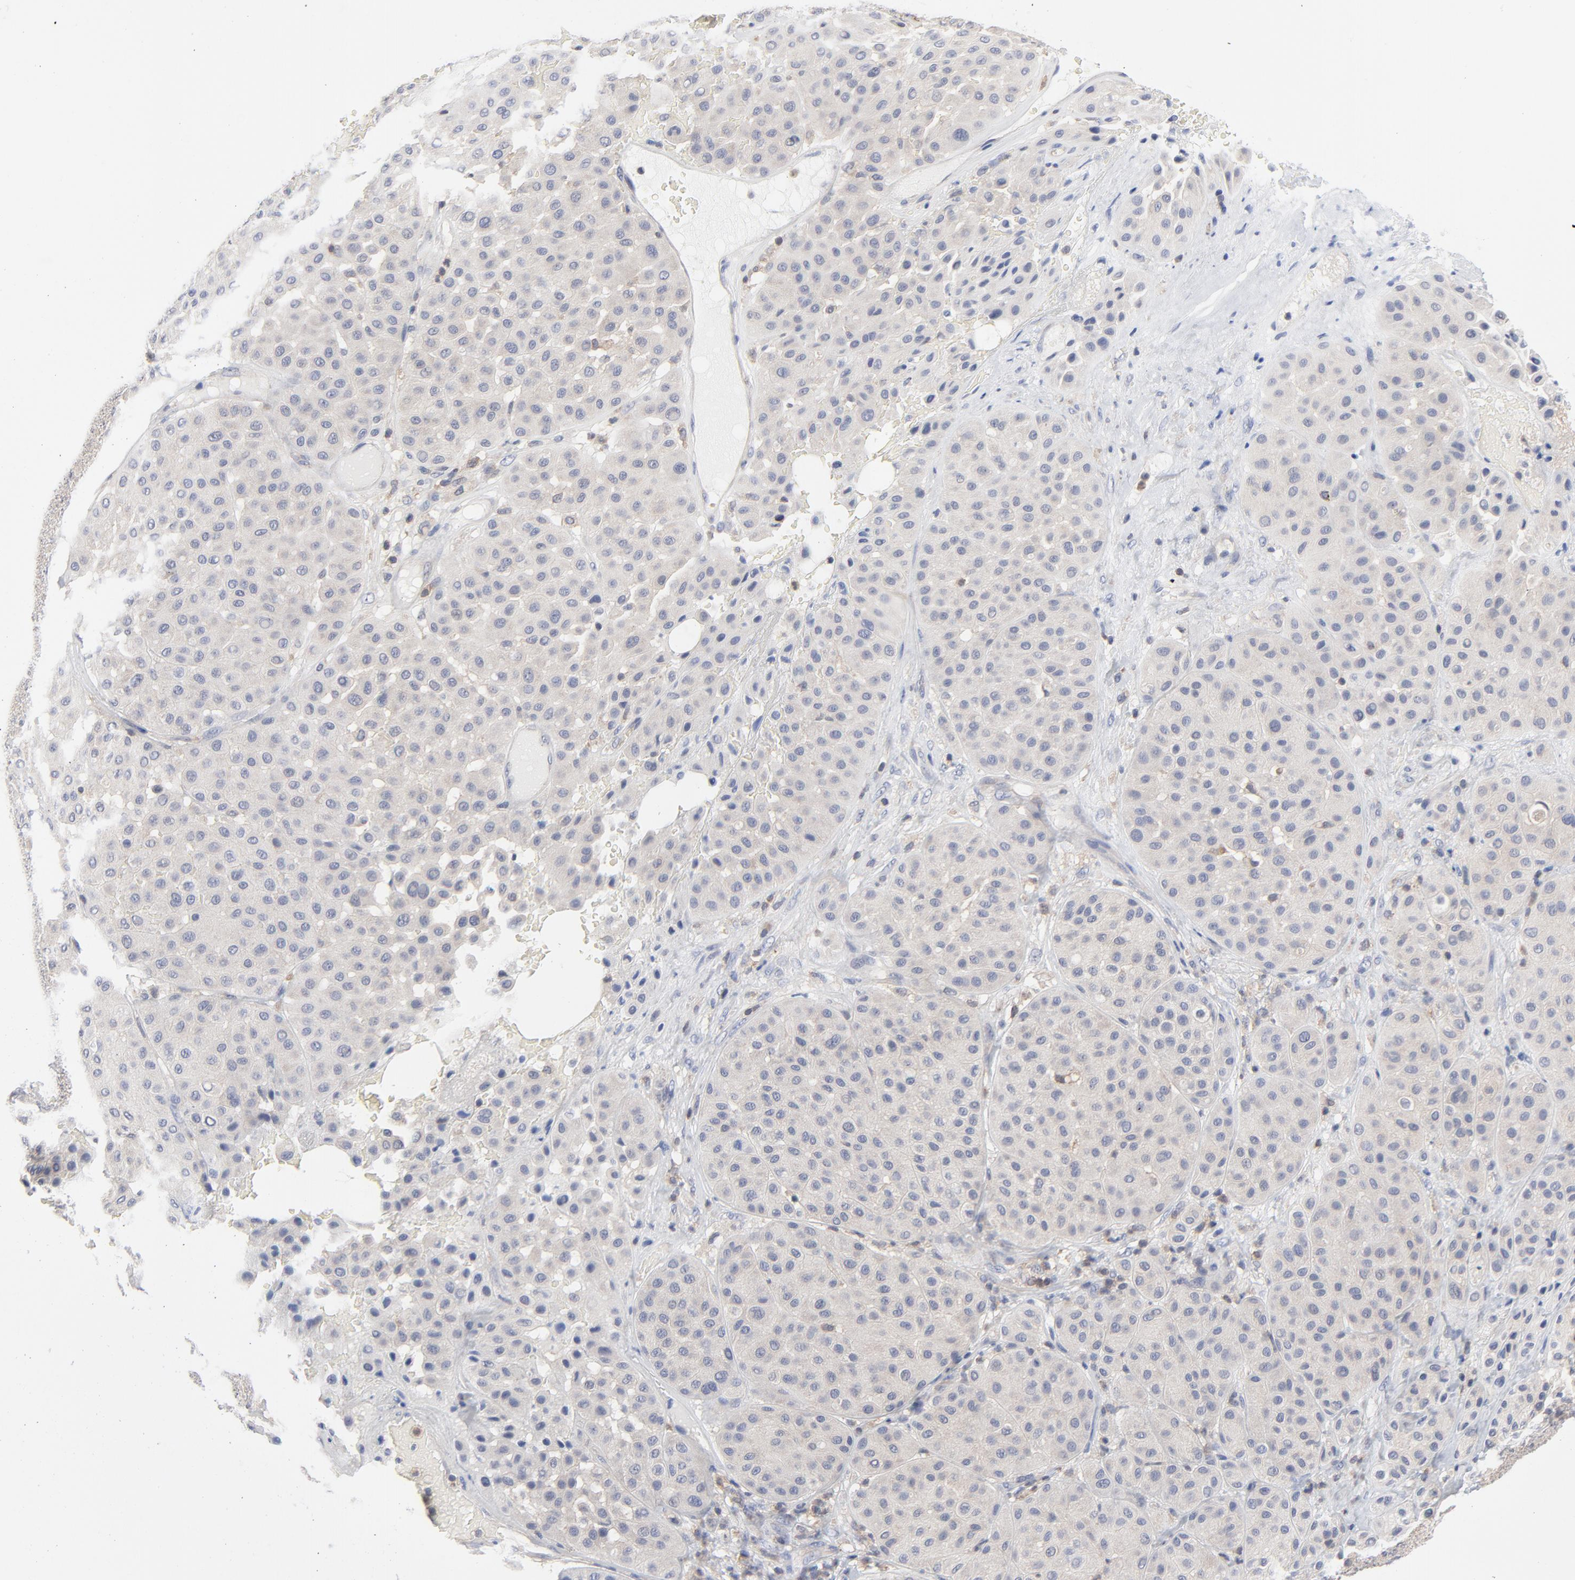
{"staining": {"intensity": "negative", "quantity": "none", "location": "none"}, "tissue": "melanoma", "cell_type": "Tumor cells", "image_type": "cancer", "snomed": [{"axis": "morphology", "description": "Normal tissue, NOS"}, {"axis": "morphology", "description": "Malignant melanoma, Metastatic site"}, {"axis": "topography", "description": "Skin"}], "caption": "Human malignant melanoma (metastatic site) stained for a protein using immunohistochemistry exhibits no expression in tumor cells.", "gene": "CAB39L", "patient": {"sex": "male", "age": 41}}